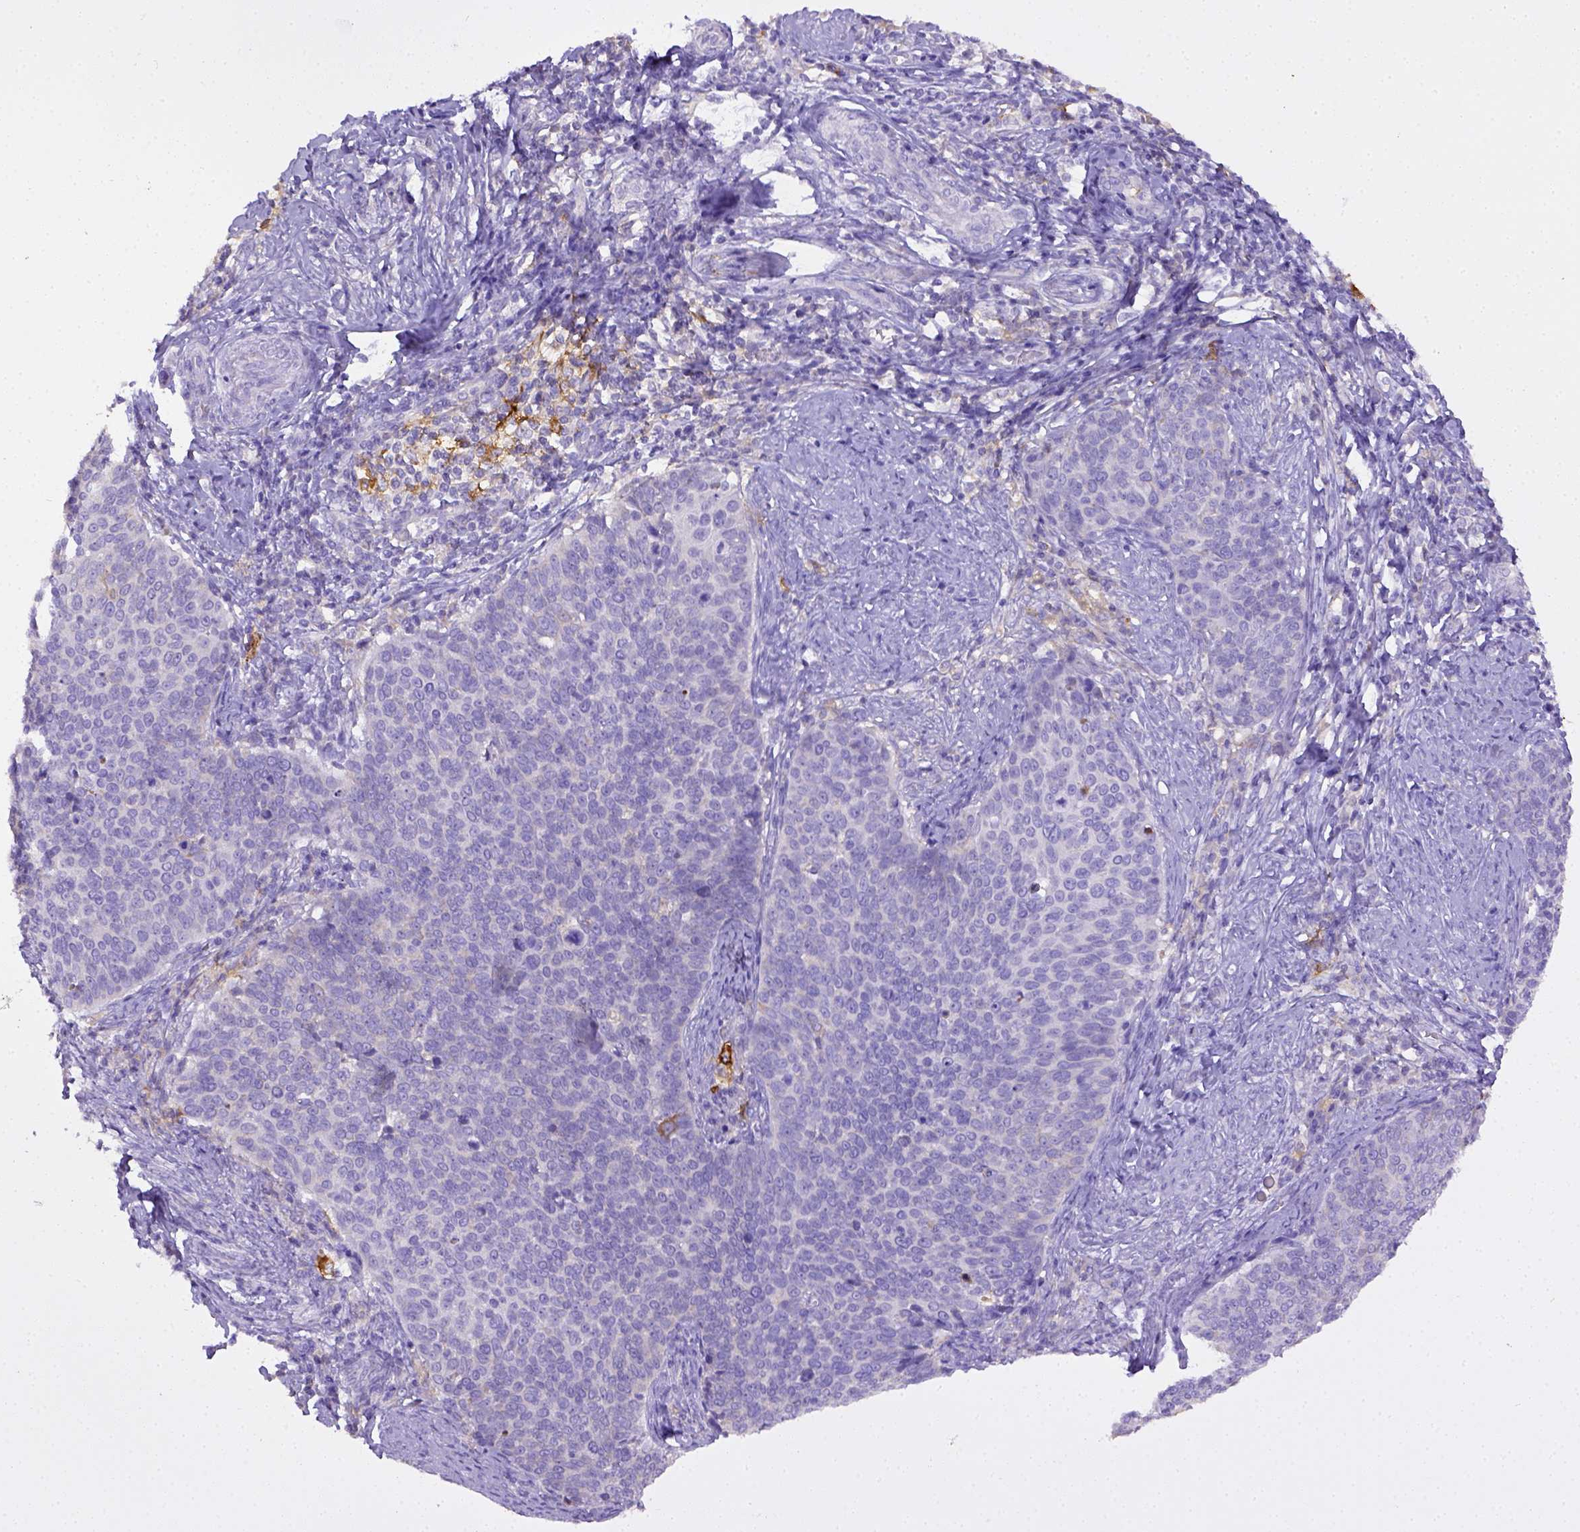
{"staining": {"intensity": "negative", "quantity": "none", "location": "none"}, "tissue": "cervical cancer", "cell_type": "Tumor cells", "image_type": "cancer", "snomed": [{"axis": "morphology", "description": "Normal tissue, NOS"}, {"axis": "morphology", "description": "Squamous cell carcinoma, NOS"}, {"axis": "topography", "description": "Cervix"}], "caption": "The micrograph shows no significant expression in tumor cells of cervical cancer.", "gene": "CD40", "patient": {"sex": "female", "age": 39}}